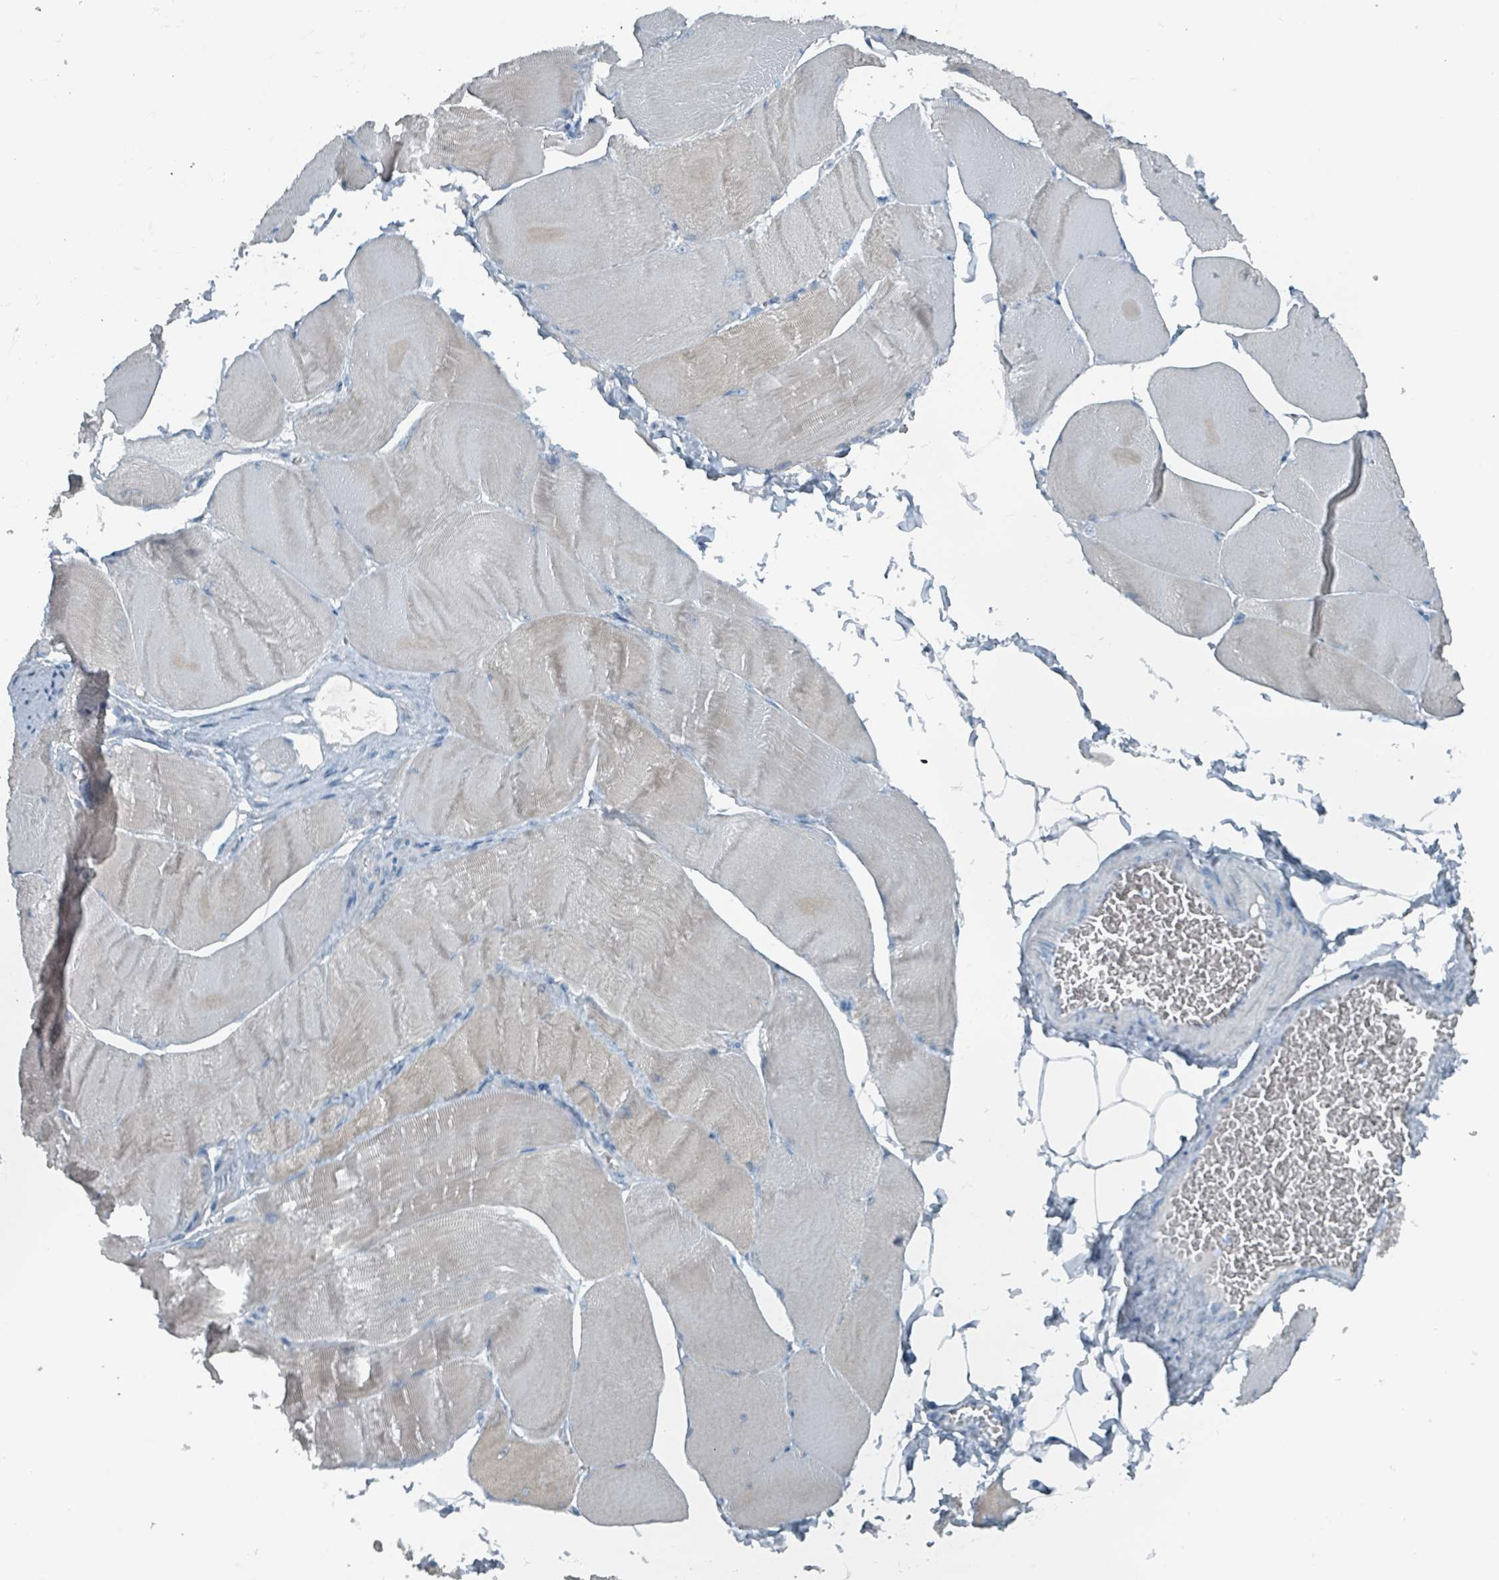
{"staining": {"intensity": "negative", "quantity": "none", "location": "none"}, "tissue": "skeletal muscle", "cell_type": "Myocytes", "image_type": "normal", "snomed": [{"axis": "morphology", "description": "Normal tissue, NOS"}, {"axis": "morphology", "description": "Basal cell carcinoma"}, {"axis": "topography", "description": "Skeletal muscle"}], "caption": "Skeletal muscle was stained to show a protein in brown. There is no significant positivity in myocytes.", "gene": "GAMT", "patient": {"sex": "female", "age": 64}}